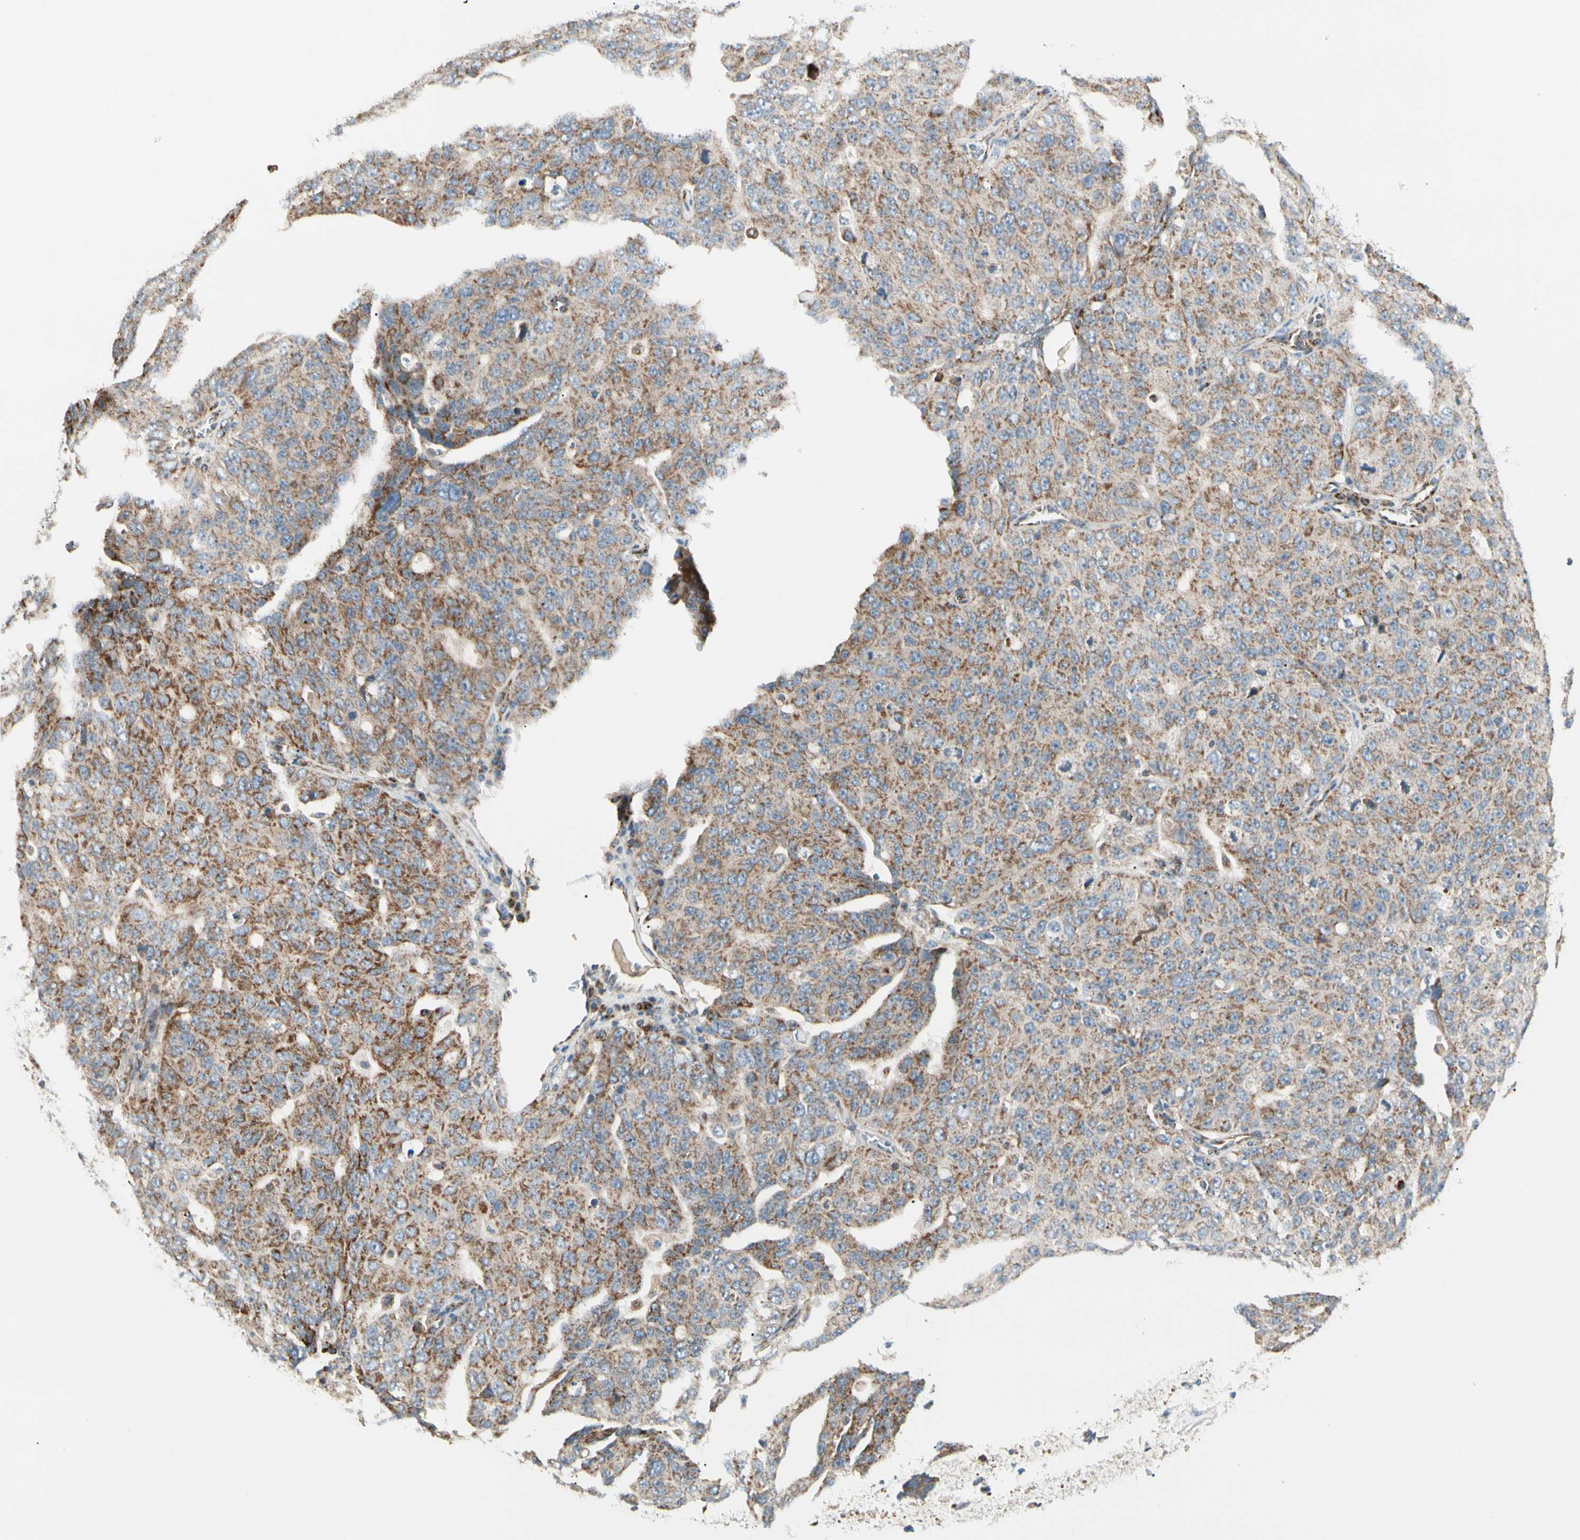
{"staining": {"intensity": "moderate", "quantity": ">75%", "location": "cytoplasmic/membranous"}, "tissue": "ovarian cancer", "cell_type": "Tumor cells", "image_type": "cancer", "snomed": [{"axis": "morphology", "description": "Carcinoma, endometroid"}, {"axis": "topography", "description": "Ovary"}], "caption": "Immunohistochemistry photomicrograph of neoplastic tissue: endometroid carcinoma (ovarian) stained using immunohistochemistry (IHC) demonstrates medium levels of moderate protein expression localized specifically in the cytoplasmic/membranous of tumor cells, appearing as a cytoplasmic/membranous brown color.", "gene": "TBC1D10A", "patient": {"sex": "female", "age": 62}}